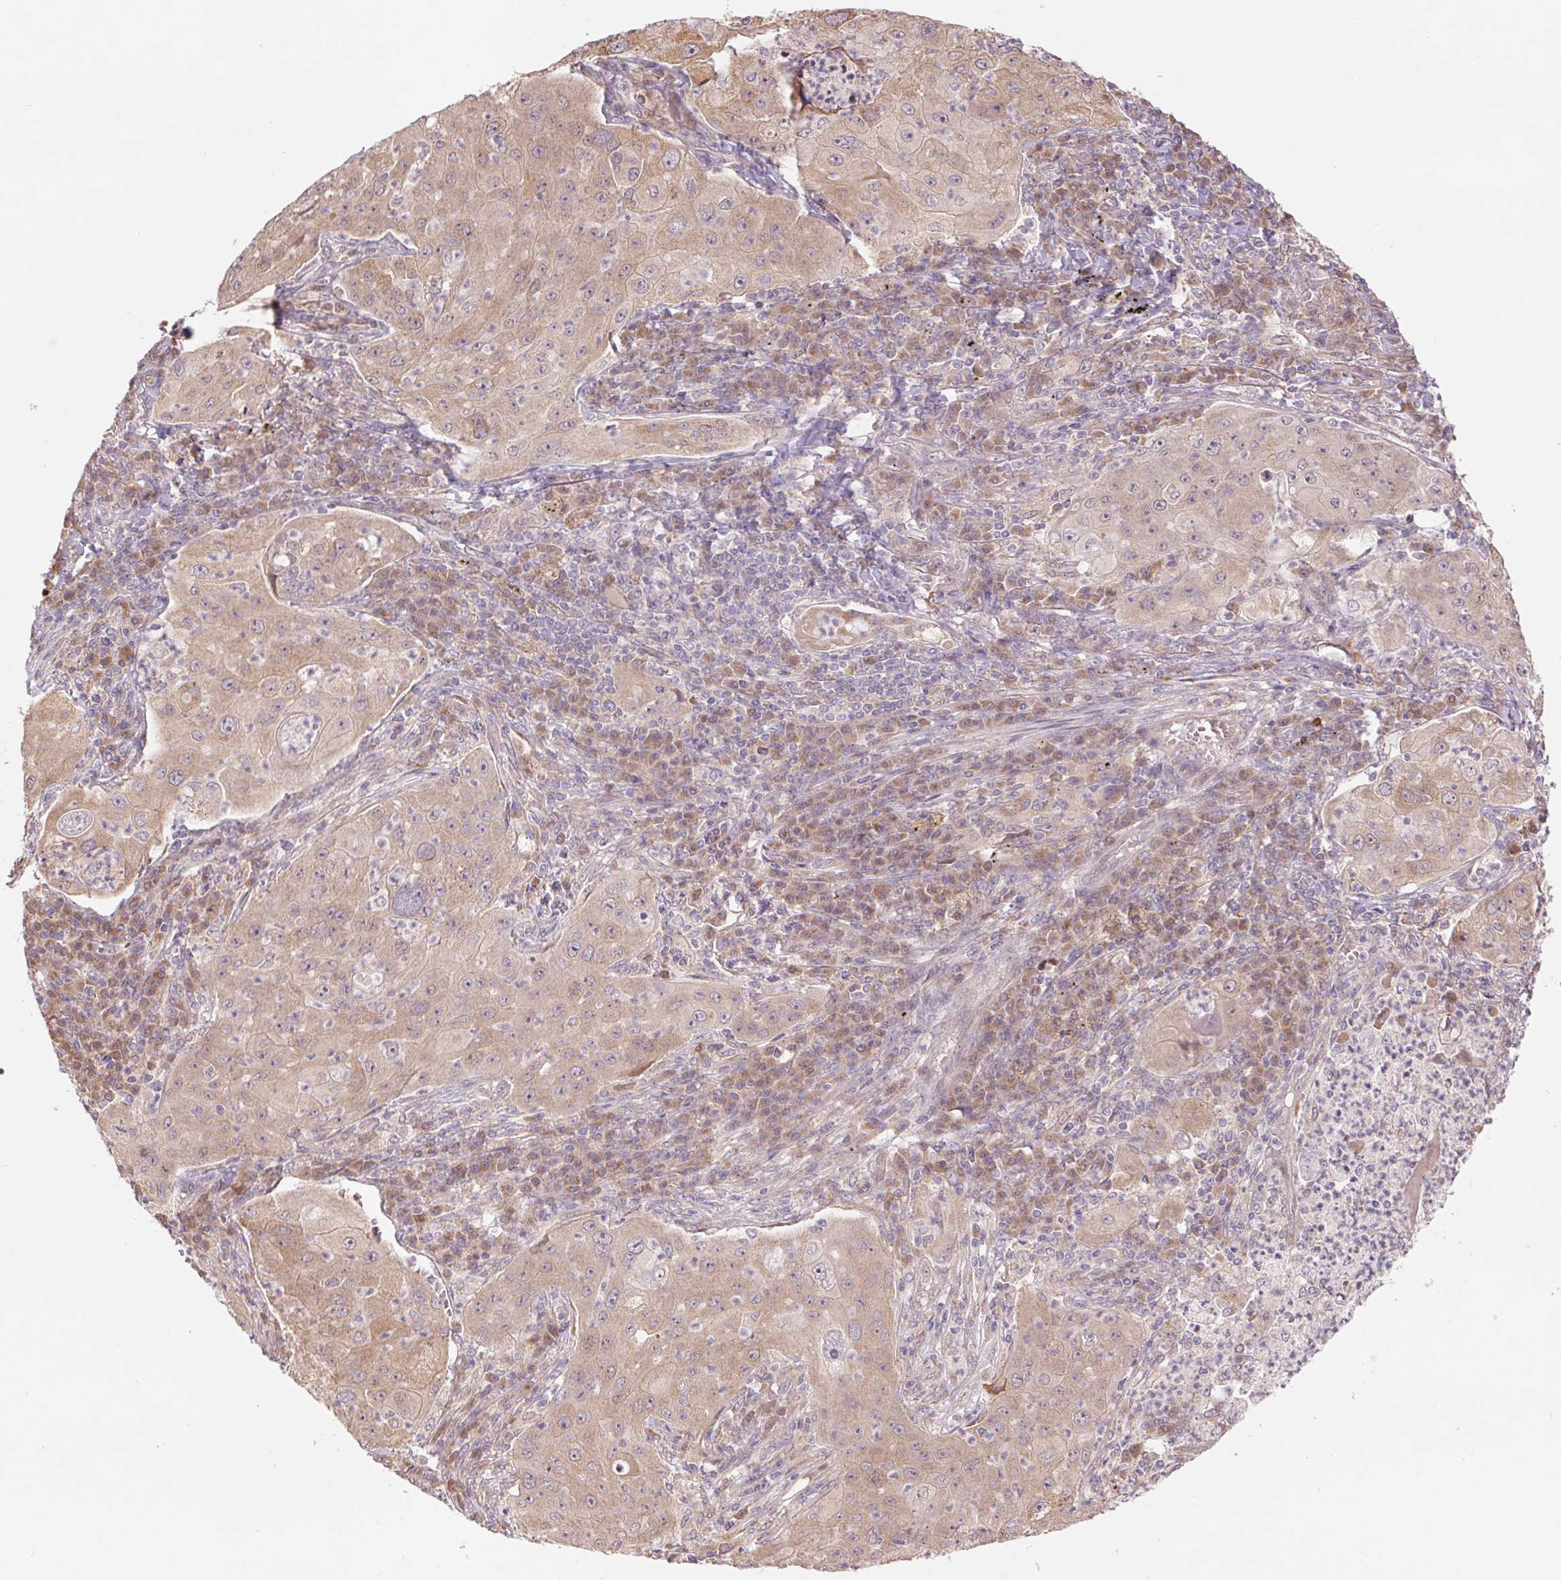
{"staining": {"intensity": "weak", "quantity": "<25%", "location": "cytoplasmic/membranous"}, "tissue": "lung cancer", "cell_type": "Tumor cells", "image_type": "cancer", "snomed": [{"axis": "morphology", "description": "Squamous cell carcinoma, NOS"}, {"axis": "topography", "description": "Lung"}], "caption": "Immunohistochemistry of human lung cancer displays no staining in tumor cells. (Brightfield microscopy of DAB (3,3'-diaminobenzidine) immunohistochemistry at high magnification).", "gene": "RRM1", "patient": {"sex": "female", "age": 59}}